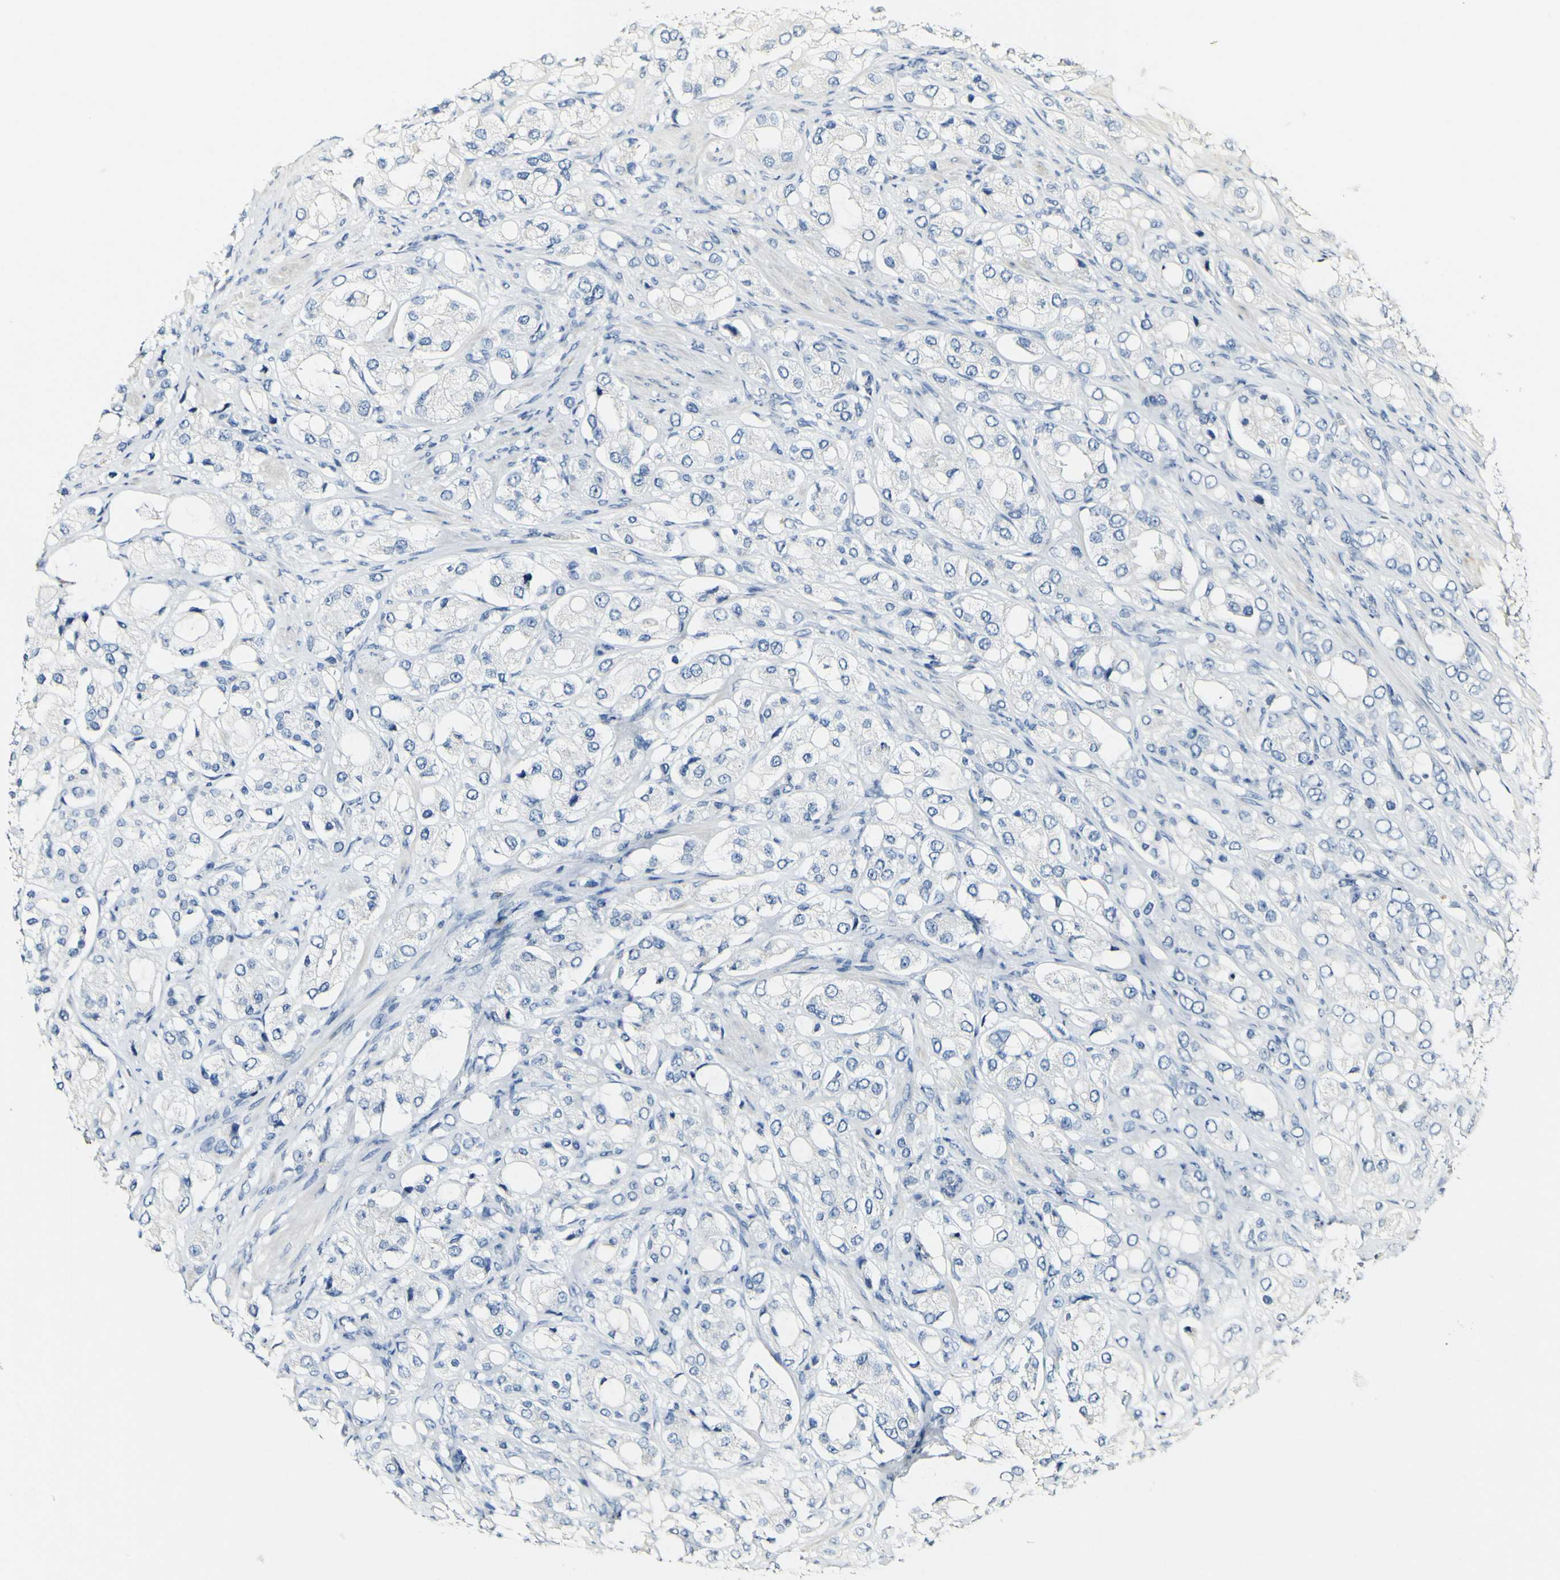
{"staining": {"intensity": "negative", "quantity": "none", "location": "none"}, "tissue": "prostate cancer", "cell_type": "Tumor cells", "image_type": "cancer", "snomed": [{"axis": "morphology", "description": "Adenocarcinoma, High grade"}, {"axis": "topography", "description": "Prostate"}], "caption": "This histopathology image is of prostate cancer stained with immunohistochemistry (IHC) to label a protein in brown with the nuclei are counter-stained blue. There is no positivity in tumor cells.", "gene": "FMO3", "patient": {"sex": "male", "age": 65}}